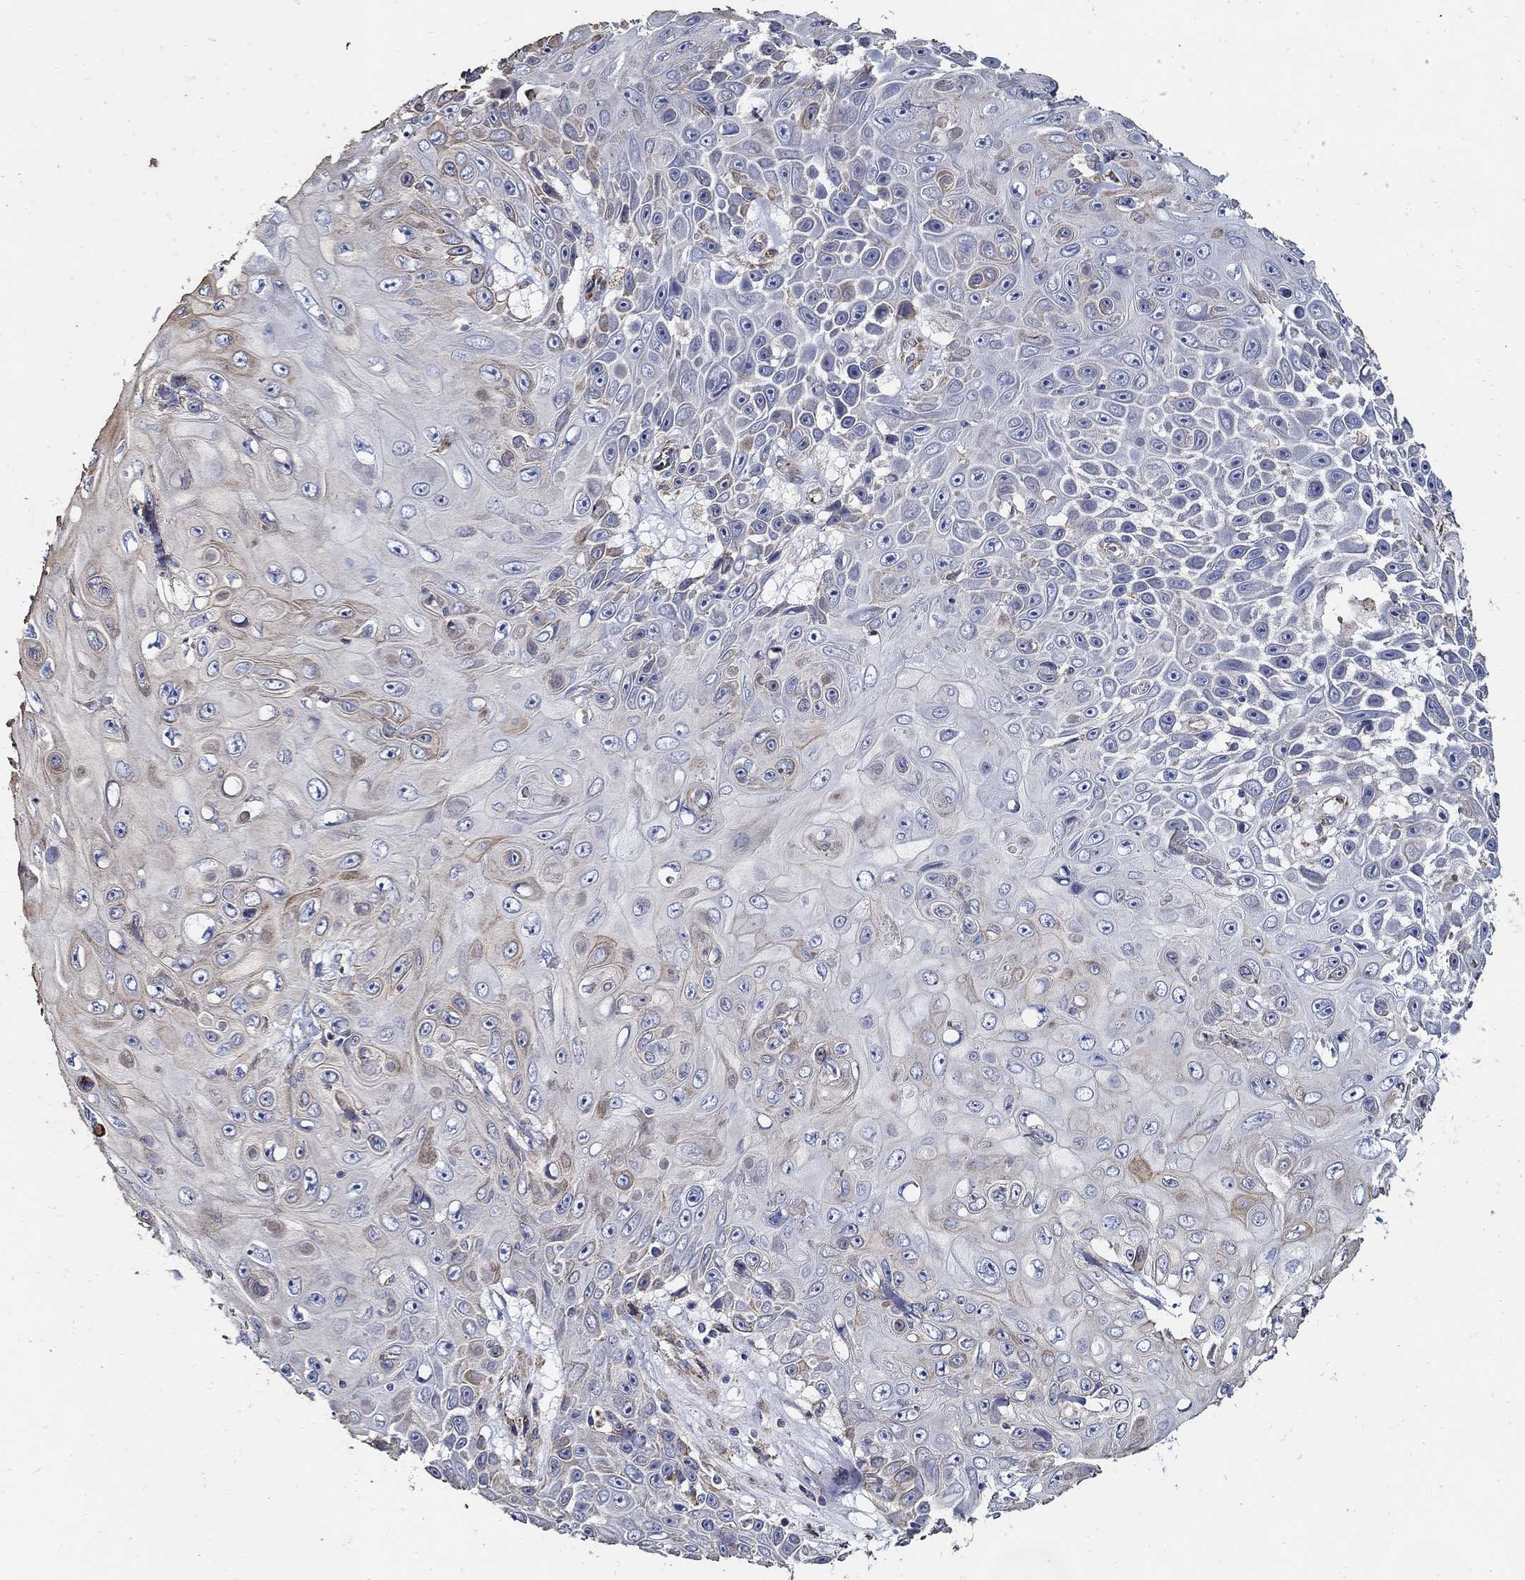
{"staining": {"intensity": "moderate", "quantity": "<25%", "location": "cytoplasmic/membranous"}, "tissue": "skin cancer", "cell_type": "Tumor cells", "image_type": "cancer", "snomed": [{"axis": "morphology", "description": "Squamous cell carcinoma, NOS"}, {"axis": "topography", "description": "Skin"}], "caption": "Immunohistochemical staining of human skin cancer shows low levels of moderate cytoplasmic/membranous protein staining in about <25% of tumor cells.", "gene": "EMILIN3", "patient": {"sex": "male", "age": 82}}